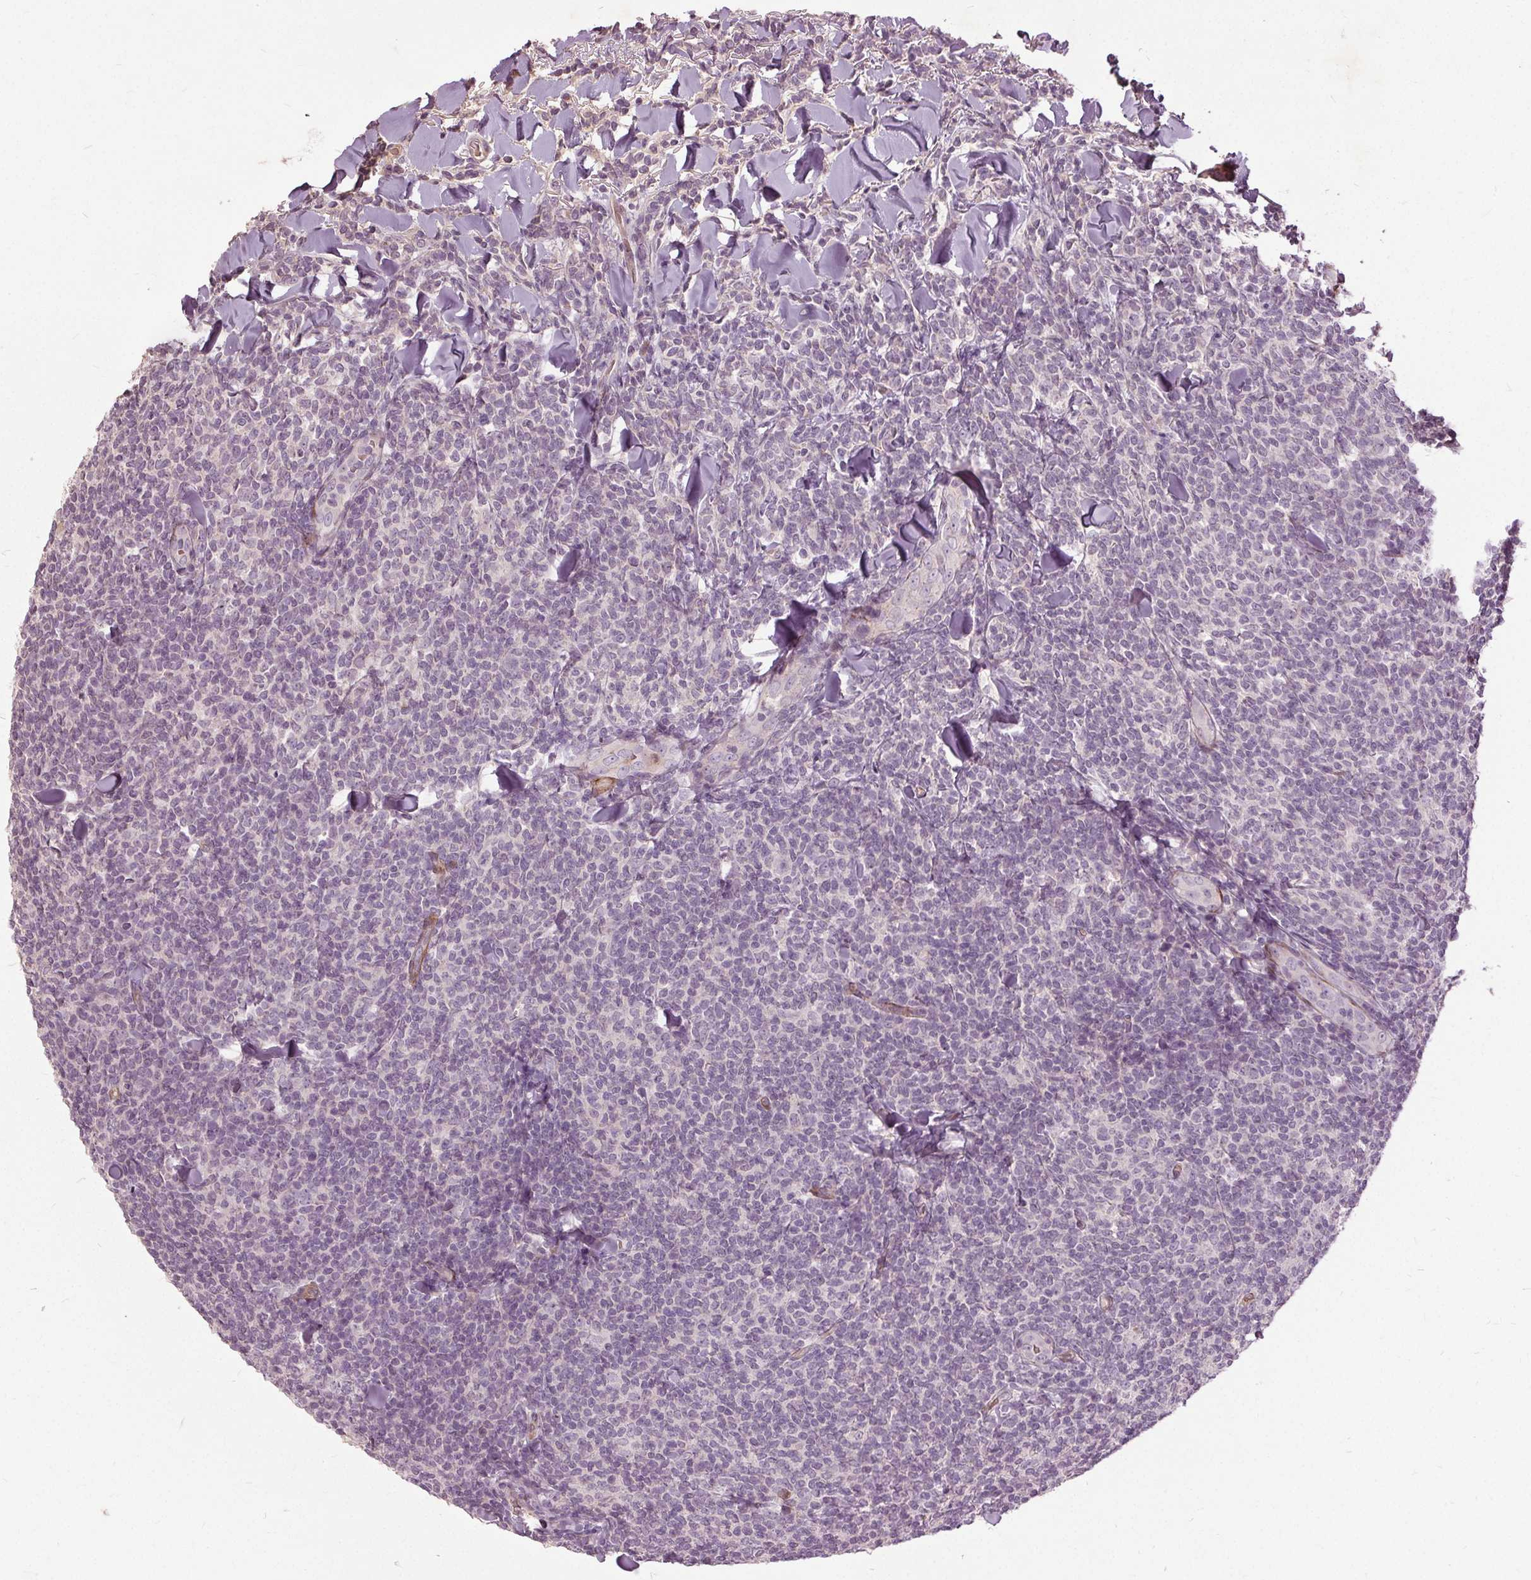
{"staining": {"intensity": "negative", "quantity": "none", "location": "none"}, "tissue": "lymphoma", "cell_type": "Tumor cells", "image_type": "cancer", "snomed": [{"axis": "morphology", "description": "Malignant lymphoma, non-Hodgkin's type, Low grade"}, {"axis": "topography", "description": "Lymph node"}], "caption": "High power microscopy histopathology image of an immunohistochemistry image of low-grade malignant lymphoma, non-Hodgkin's type, revealing no significant expression in tumor cells. (DAB (3,3'-diaminobenzidine) immunohistochemistry (IHC) visualized using brightfield microscopy, high magnification).", "gene": "PDGFD", "patient": {"sex": "female", "age": 56}}